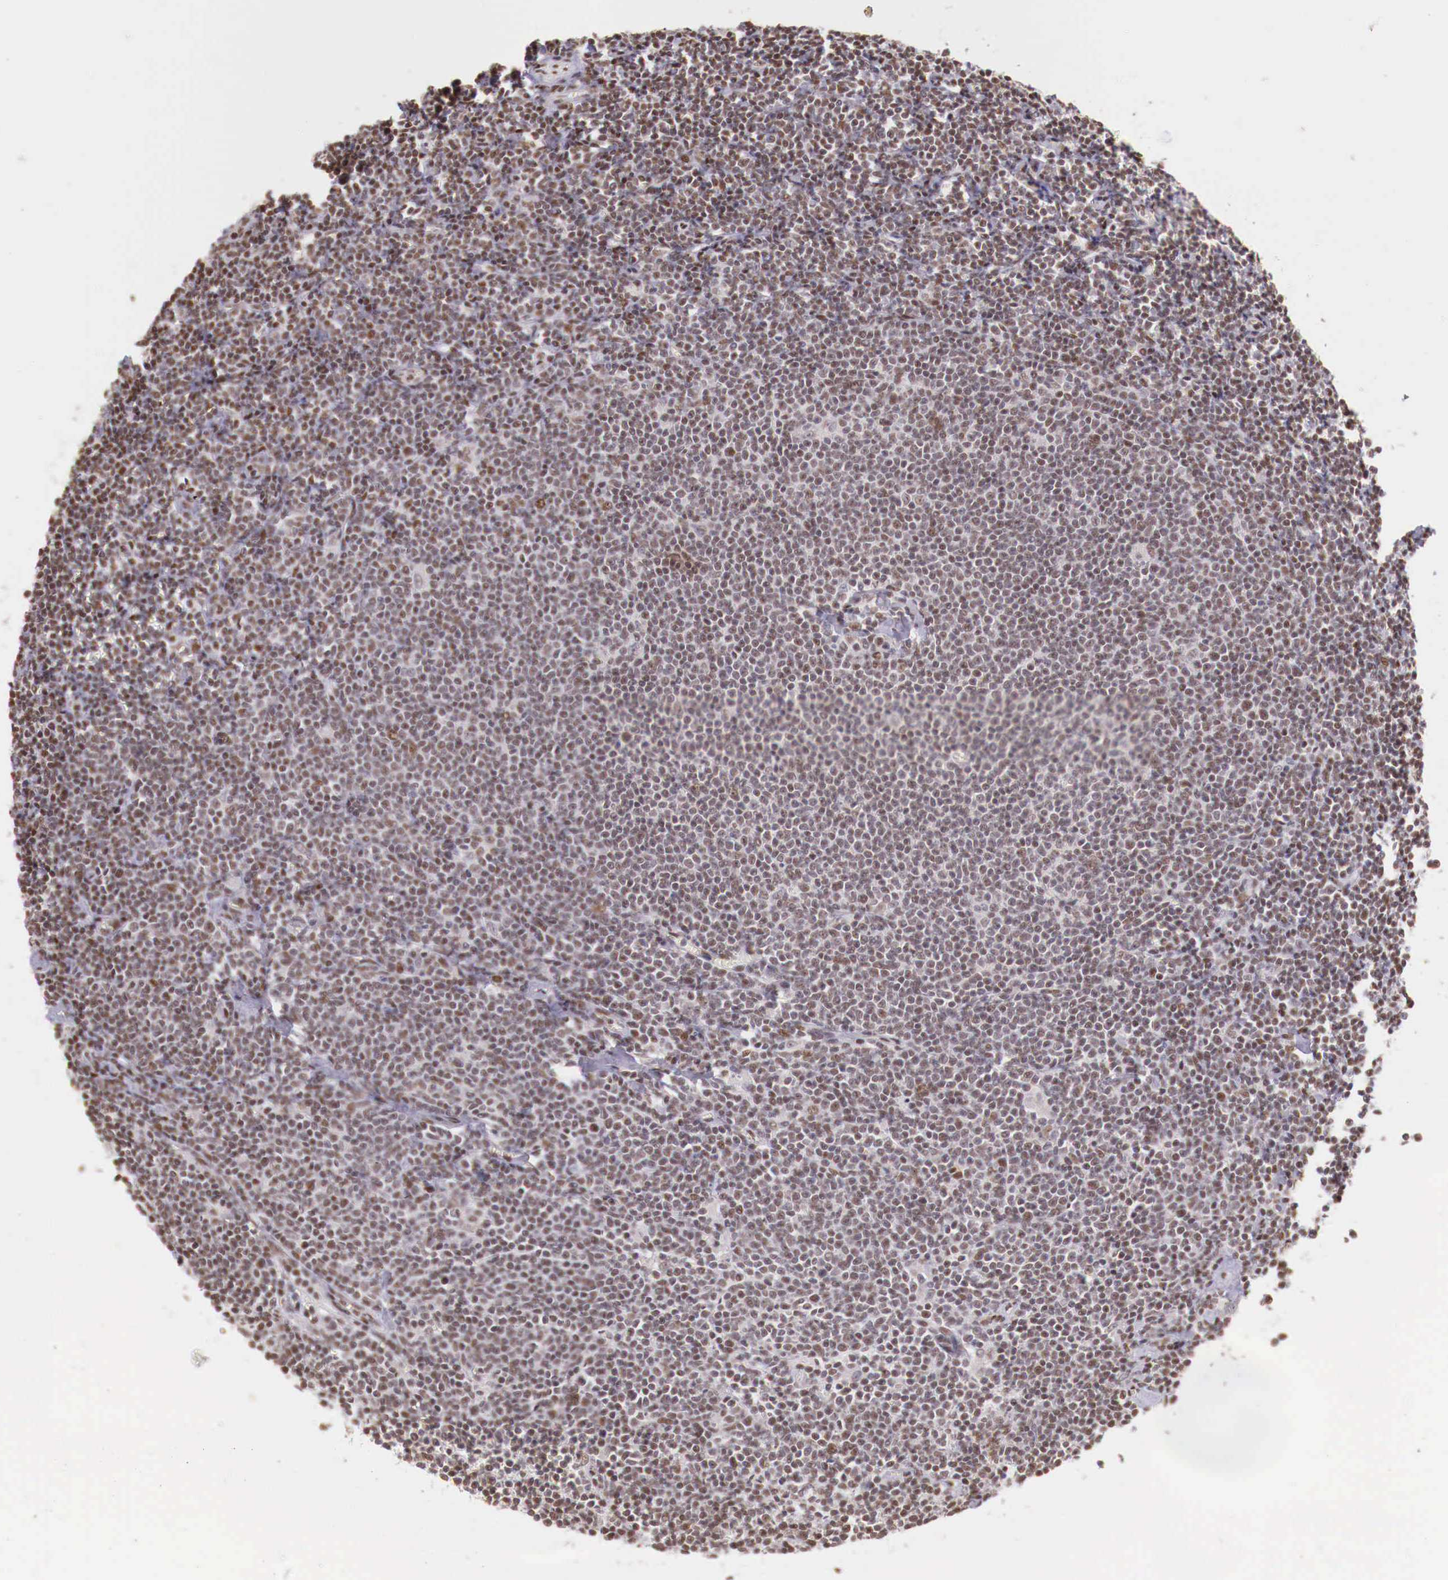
{"staining": {"intensity": "weak", "quantity": "25%-75%", "location": "nuclear"}, "tissue": "lymphoma", "cell_type": "Tumor cells", "image_type": "cancer", "snomed": [{"axis": "morphology", "description": "Malignant lymphoma, non-Hodgkin's type, Low grade"}, {"axis": "topography", "description": "Lymph node"}], "caption": "Immunohistochemical staining of malignant lymphoma, non-Hodgkin's type (low-grade) shows weak nuclear protein staining in approximately 25%-75% of tumor cells.", "gene": "SP1", "patient": {"sex": "male", "age": 65}}